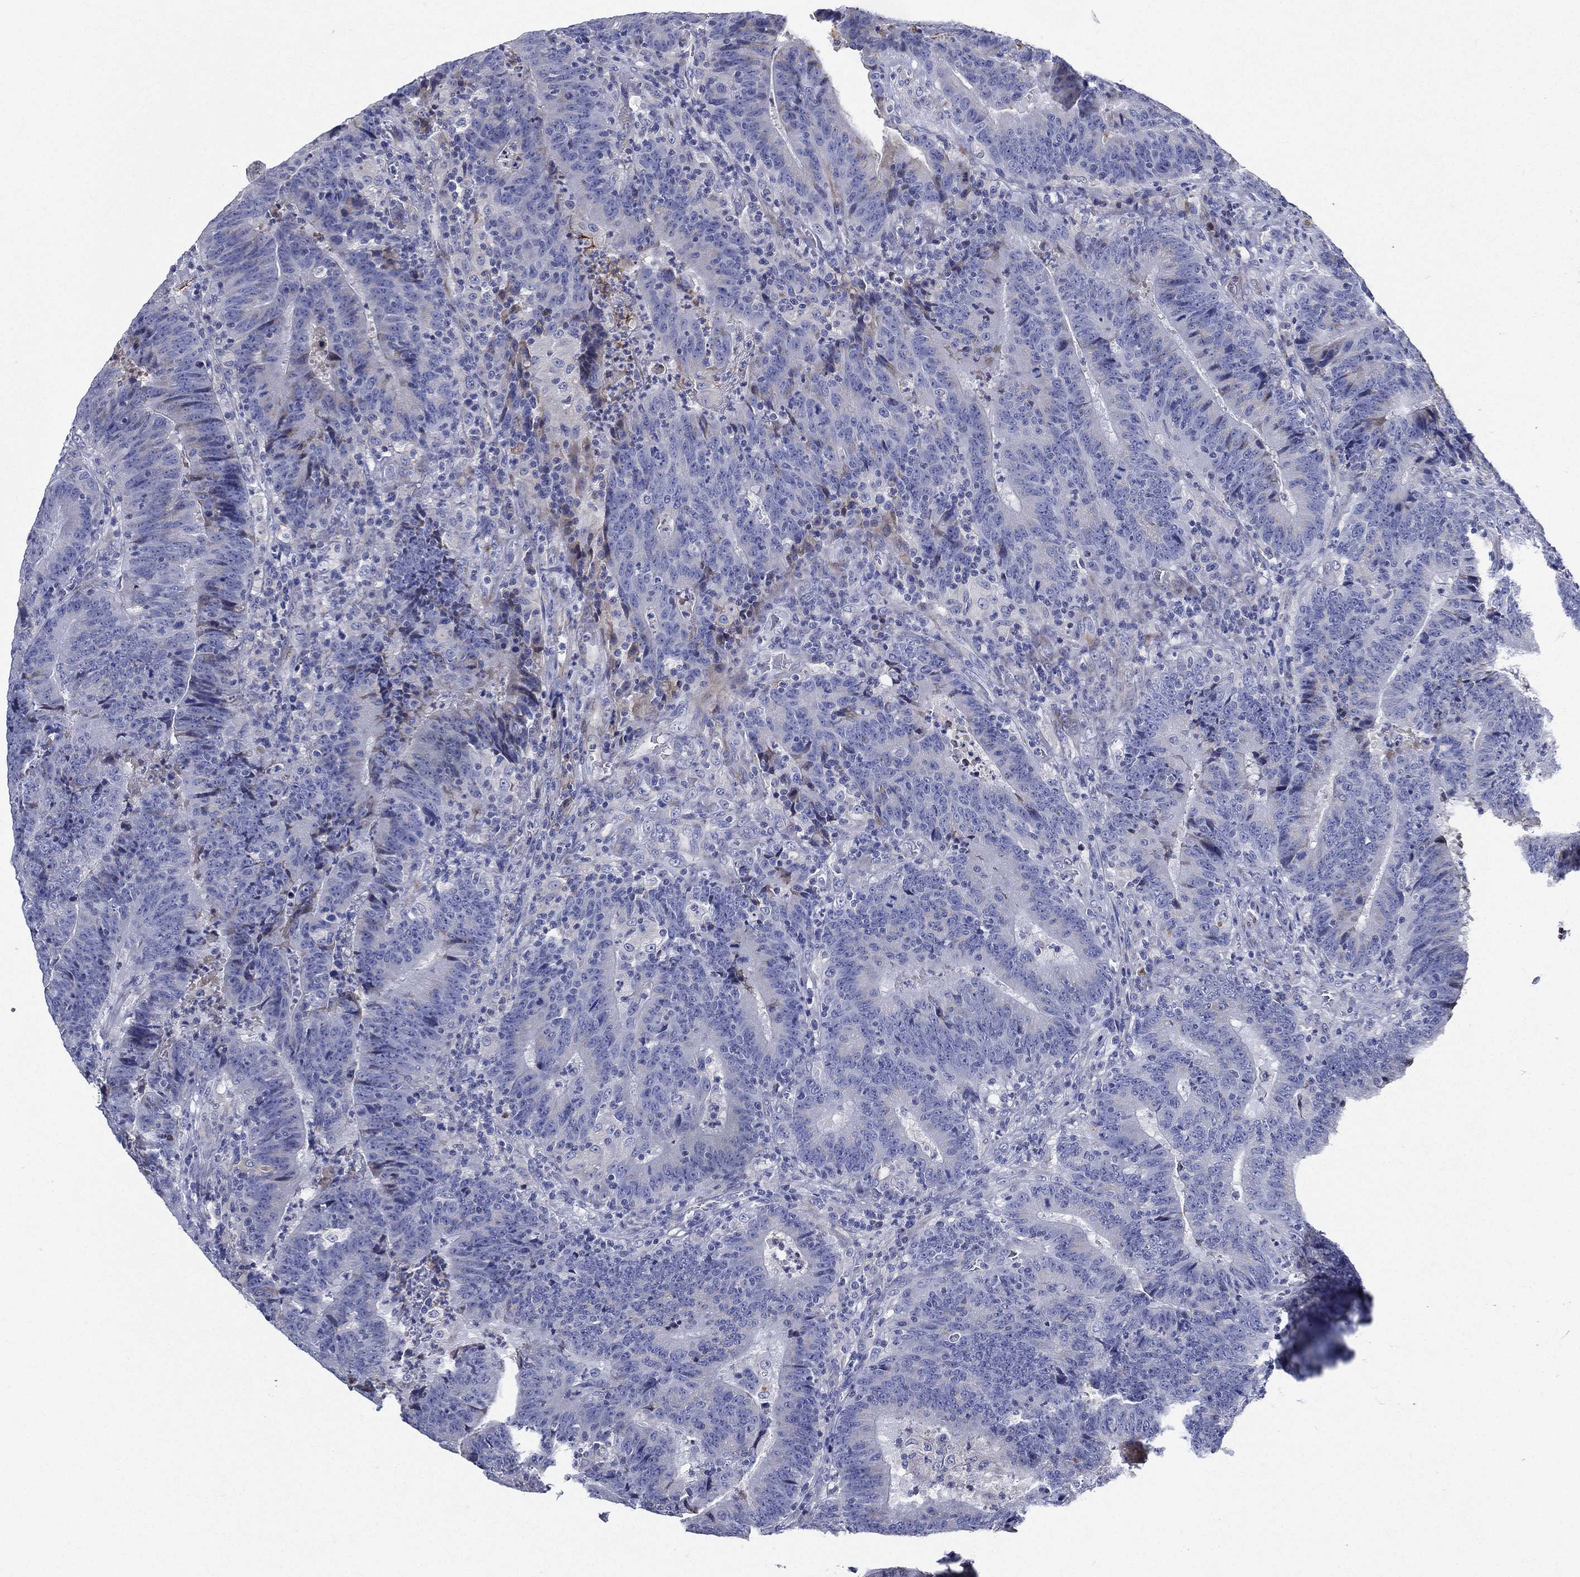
{"staining": {"intensity": "negative", "quantity": "none", "location": "none"}, "tissue": "colorectal cancer", "cell_type": "Tumor cells", "image_type": "cancer", "snomed": [{"axis": "morphology", "description": "Adenocarcinoma, NOS"}, {"axis": "topography", "description": "Colon"}], "caption": "This is a histopathology image of IHC staining of adenocarcinoma (colorectal), which shows no expression in tumor cells.", "gene": "TMPRSS11D", "patient": {"sex": "female", "age": 75}}